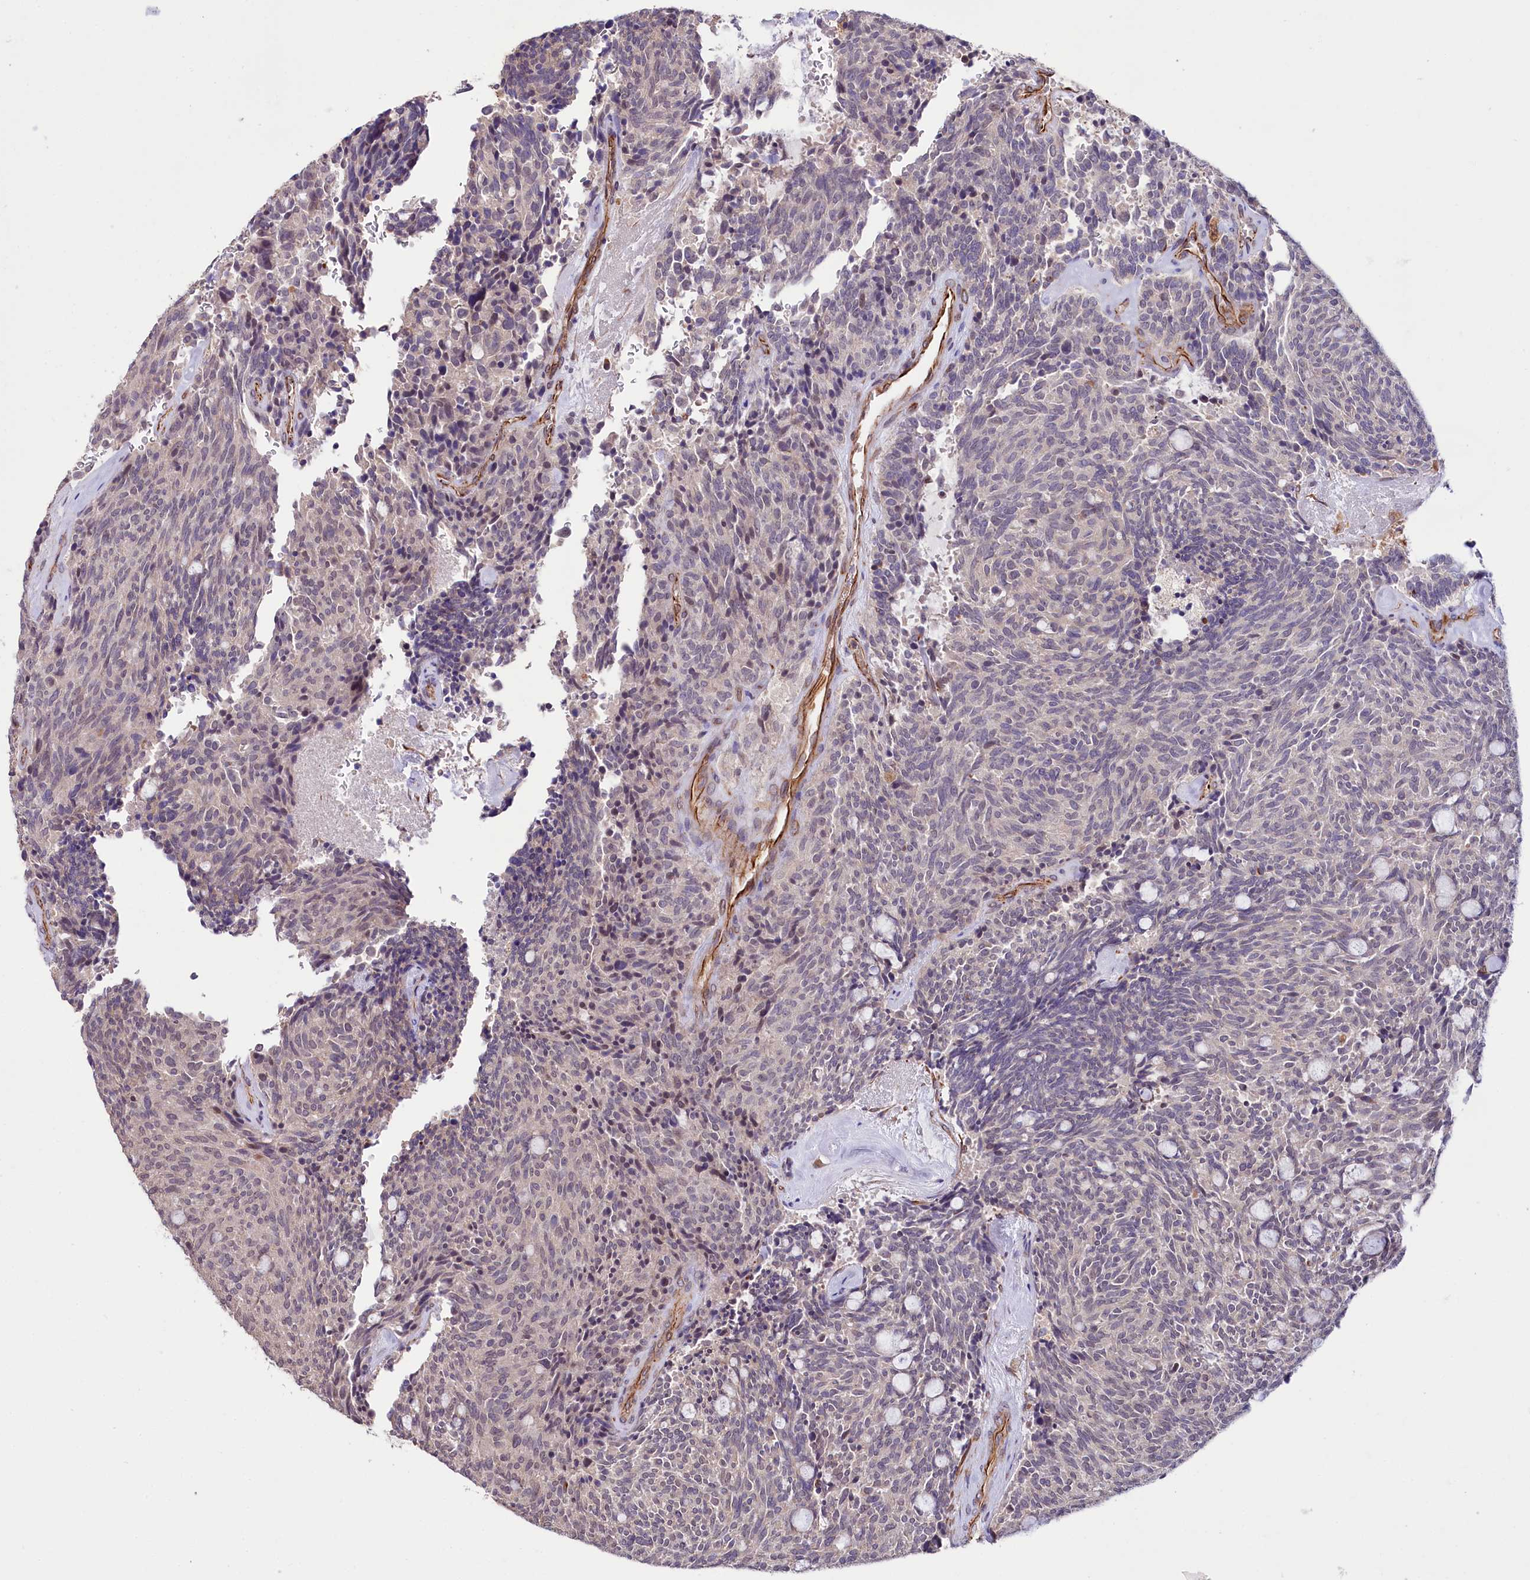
{"staining": {"intensity": "negative", "quantity": "none", "location": "none"}, "tissue": "carcinoid", "cell_type": "Tumor cells", "image_type": "cancer", "snomed": [{"axis": "morphology", "description": "Carcinoid, malignant, NOS"}, {"axis": "topography", "description": "Pancreas"}], "caption": "Protein analysis of carcinoid reveals no significant expression in tumor cells.", "gene": "TTC12", "patient": {"sex": "female", "age": 54}}